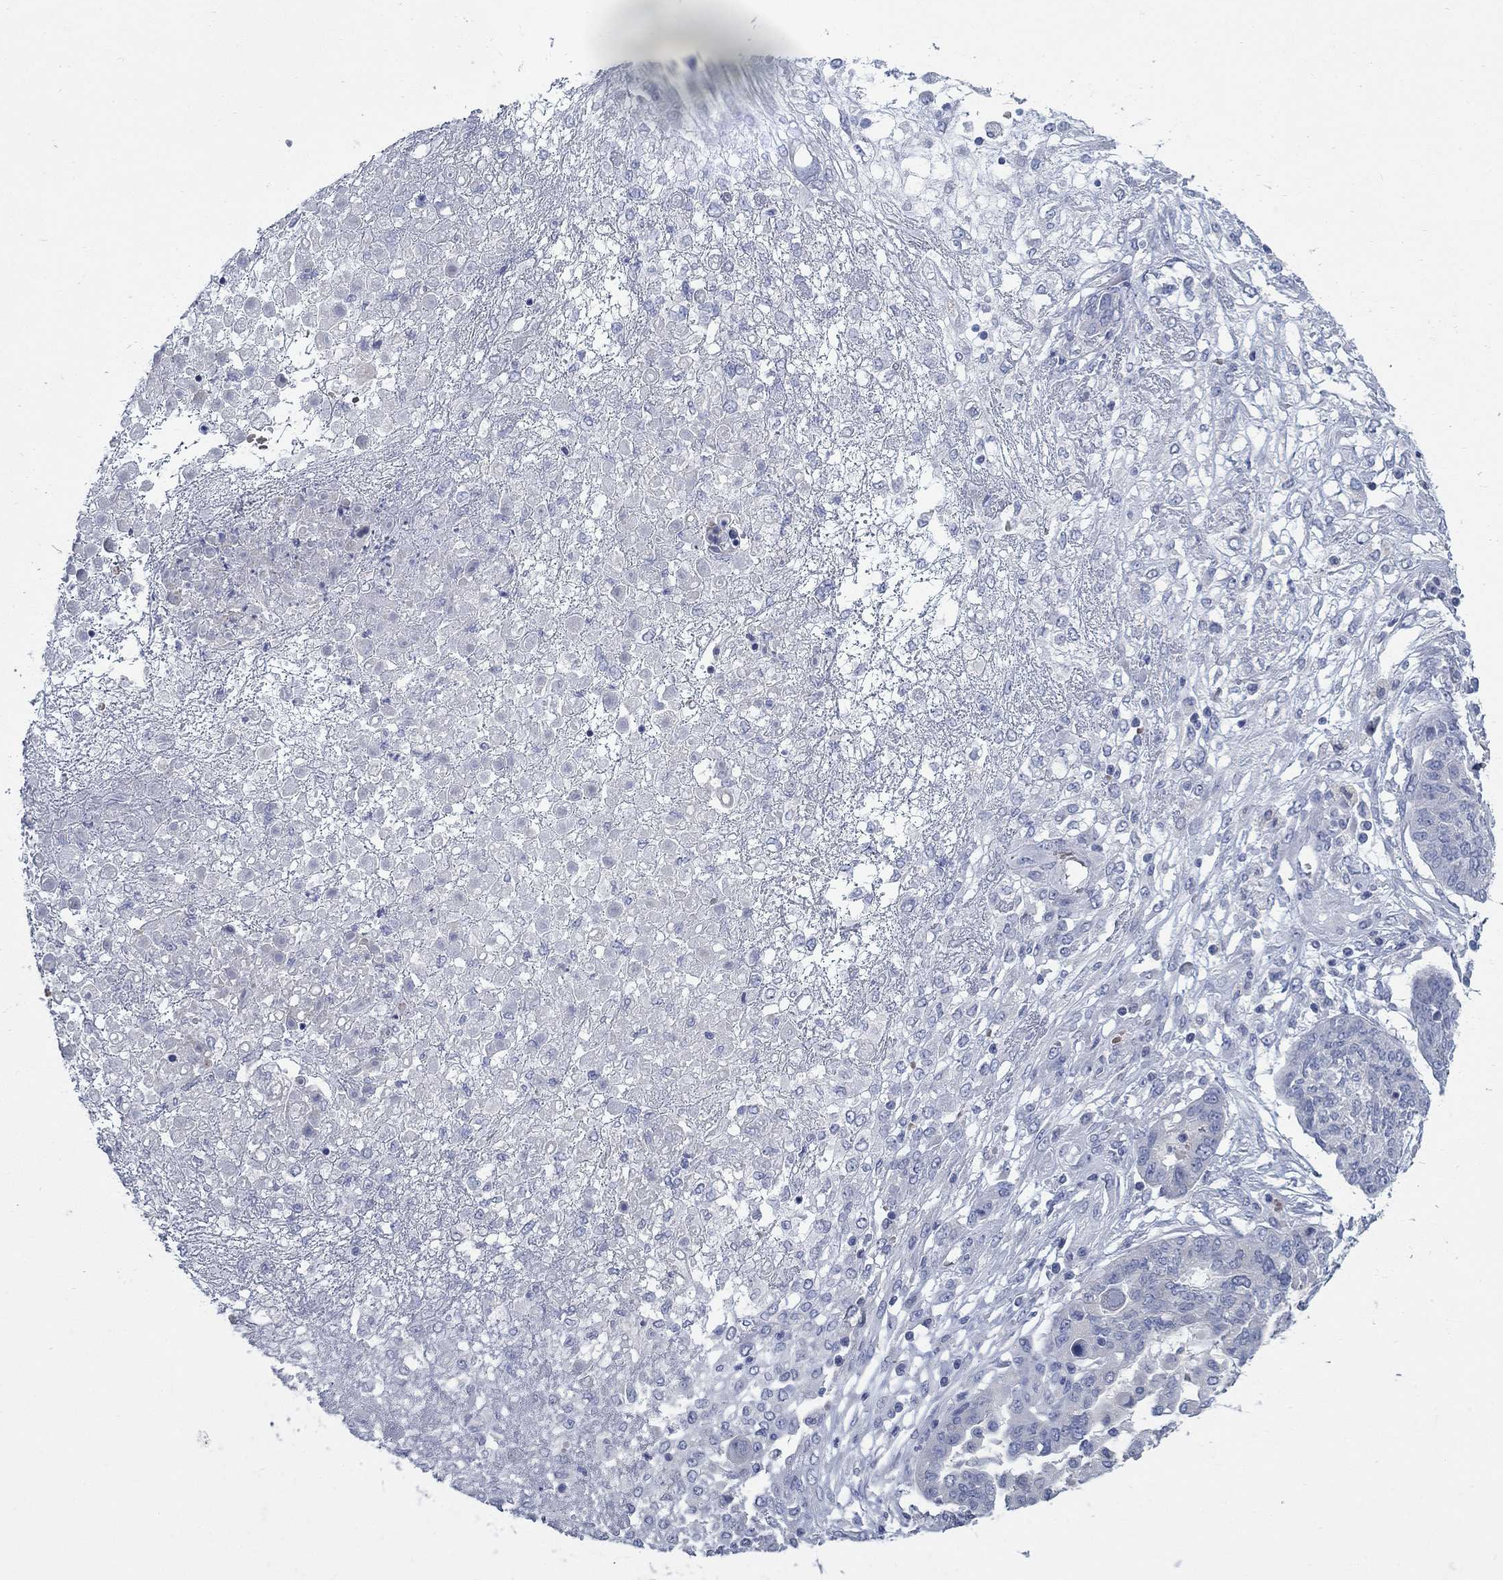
{"staining": {"intensity": "negative", "quantity": "none", "location": "none"}, "tissue": "ovarian cancer", "cell_type": "Tumor cells", "image_type": "cancer", "snomed": [{"axis": "morphology", "description": "Cystadenocarcinoma, serous, NOS"}, {"axis": "topography", "description": "Ovary"}], "caption": "IHC of serous cystadenocarcinoma (ovarian) shows no staining in tumor cells.", "gene": "DNER", "patient": {"sex": "female", "age": 67}}